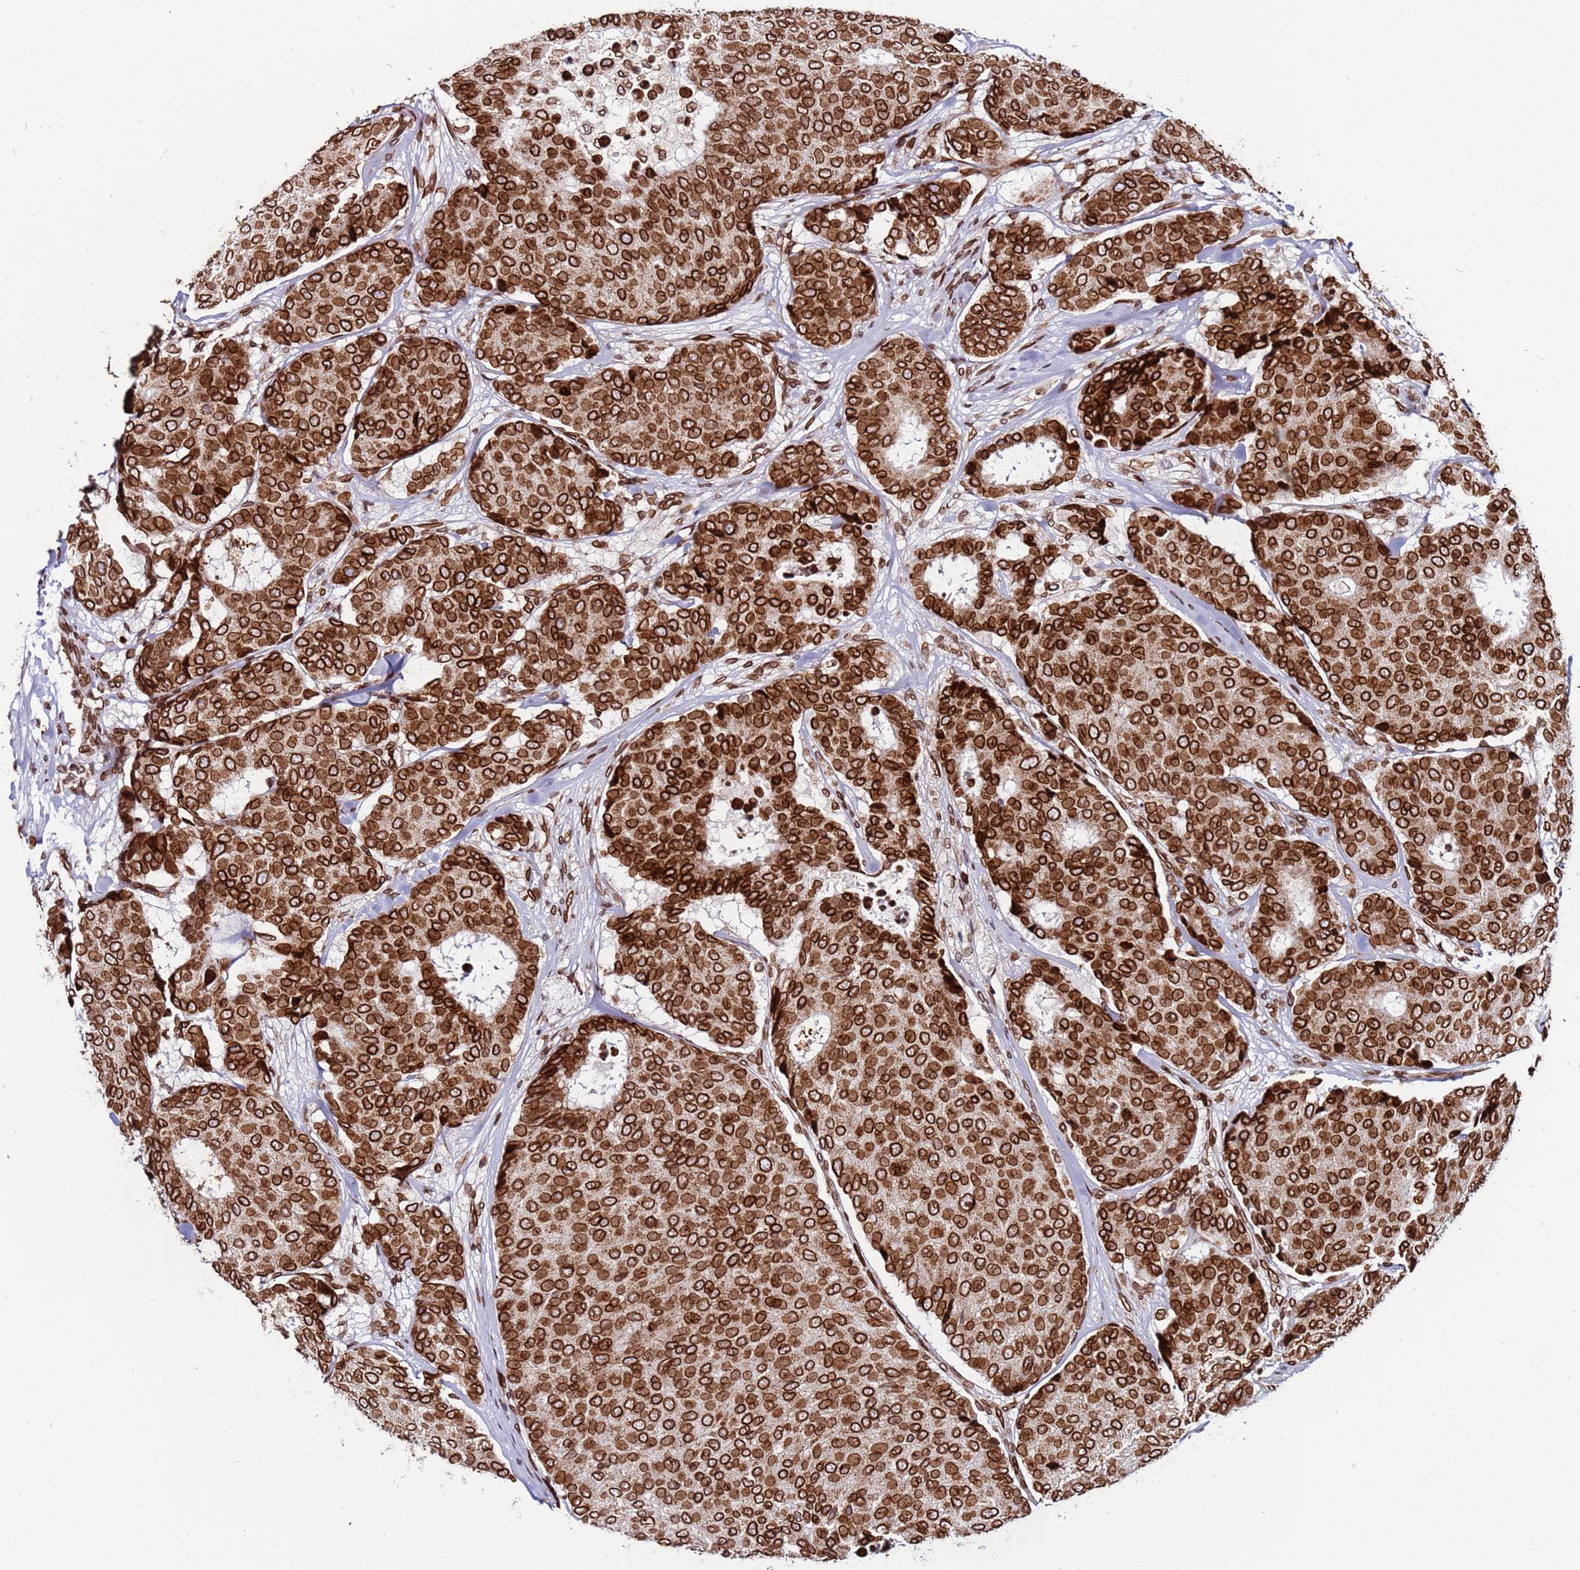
{"staining": {"intensity": "strong", "quantity": ">75%", "location": "cytoplasmic/membranous,nuclear"}, "tissue": "breast cancer", "cell_type": "Tumor cells", "image_type": "cancer", "snomed": [{"axis": "morphology", "description": "Duct carcinoma"}, {"axis": "topography", "description": "Breast"}], "caption": "Approximately >75% of tumor cells in breast invasive ductal carcinoma exhibit strong cytoplasmic/membranous and nuclear protein expression as visualized by brown immunohistochemical staining.", "gene": "TOR1AIP1", "patient": {"sex": "female", "age": 75}}